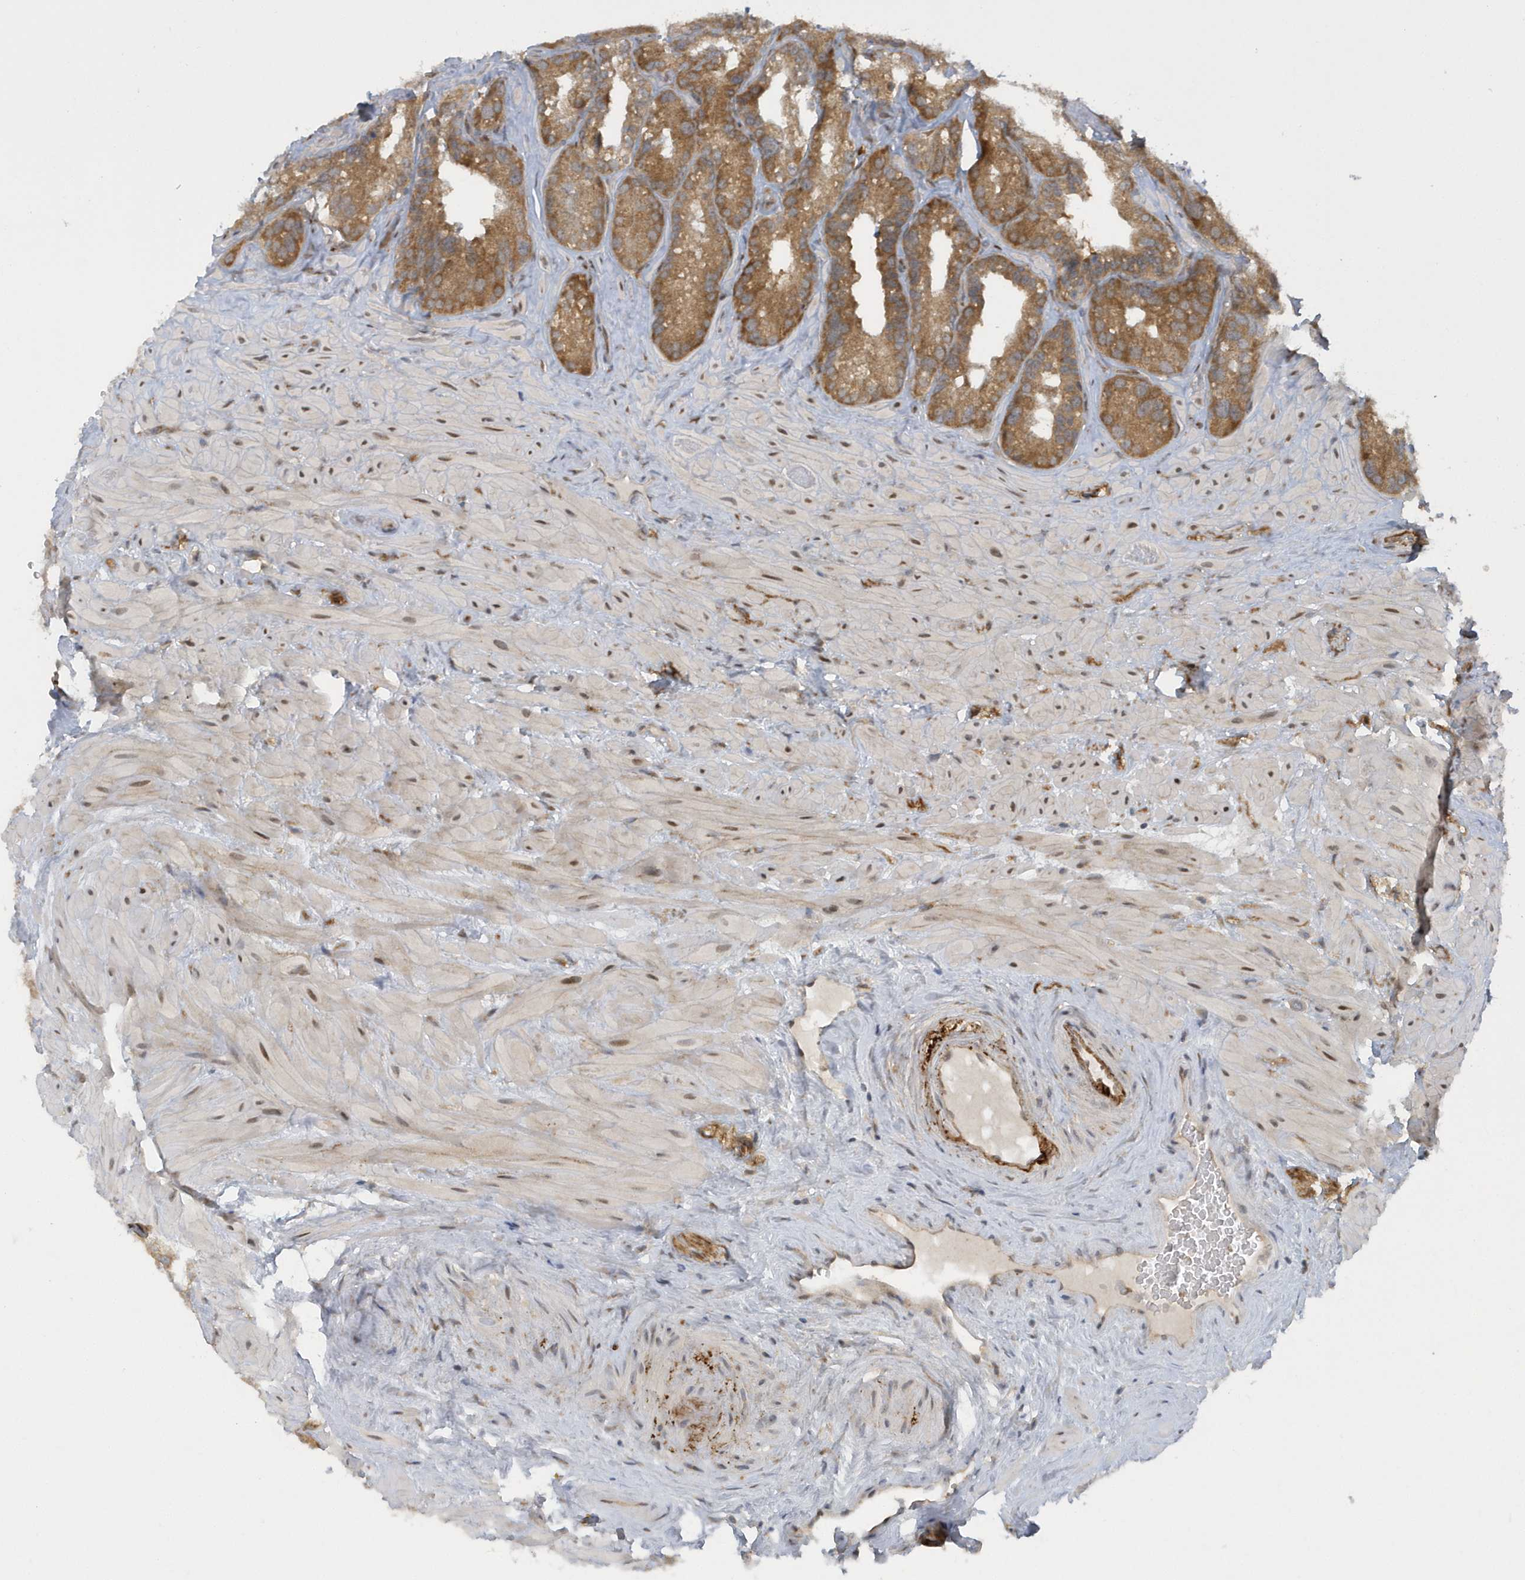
{"staining": {"intensity": "moderate", "quantity": ">75%", "location": "cytoplasmic/membranous"}, "tissue": "seminal vesicle", "cell_type": "Glandular cells", "image_type": "normal", "snomed": [{"axis": "morphology", "description": "Normal tissue, NOS"}, {"axis": "topography", "description": "Prostate"}, {"axis": "topography", "description": "Seminal veicle"}], "caption": "Seminal vesicle was stained to show a protein in brown. There is medium levels of moderate cytoplasmic/membranous staining in about >75% of glandular cells. (Stains: DAB in brown, nuclei in blue, Microscopy: brightfield microscopy at high magnification).", "gene": "ATG4A", "patient": {"sex": "male", "age": 68}}